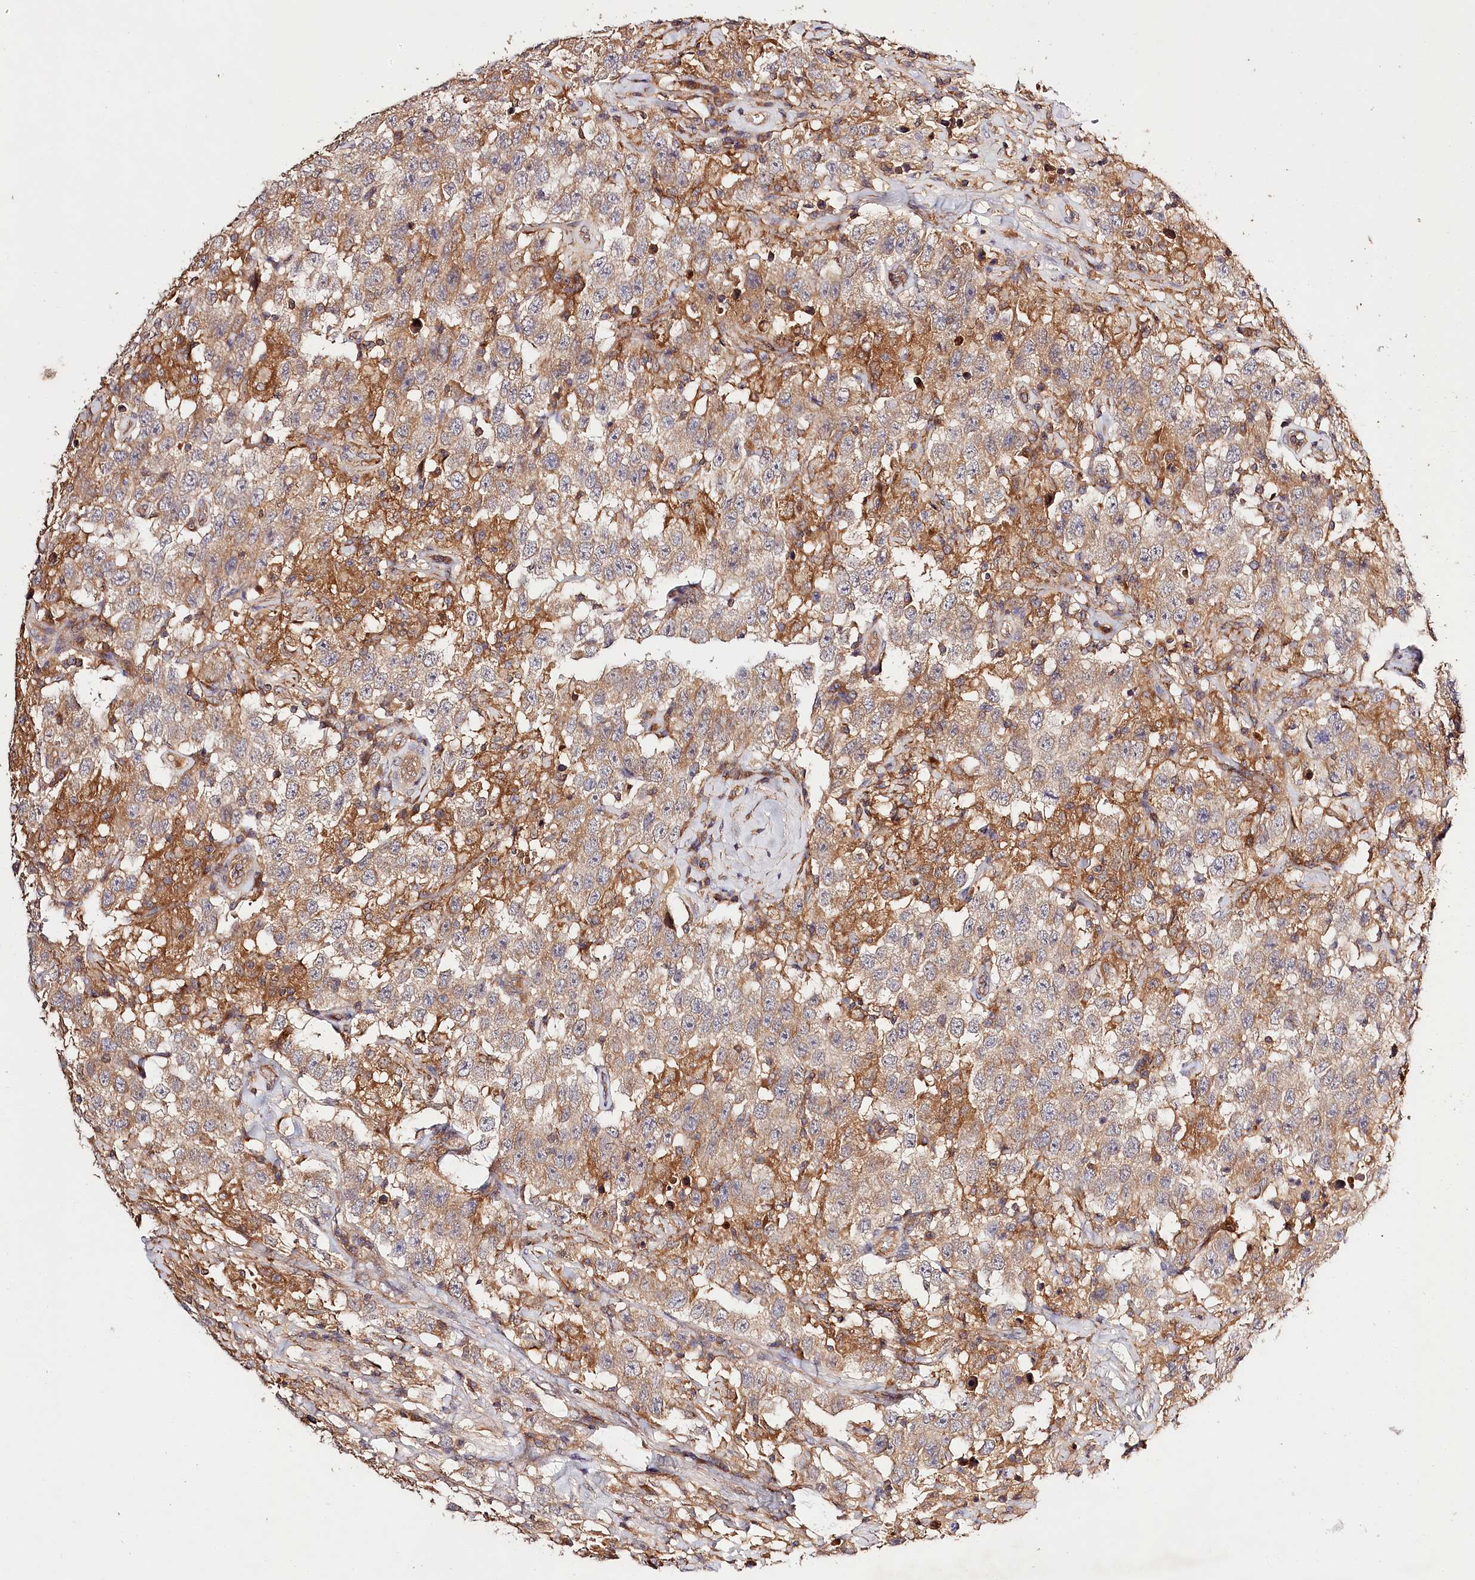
{"staining": {"intensity": "weak", "quantity": ">75%", "location": "cytoplasmic/membranous"}, "tissue": "testis cancer", "cell_type": "Tumor cells", "image_type": "cancer", "snomed": [{"axis": "morphology", "description": "Seminoma, NOS"}, {"axis": "topography", "description": "Testis"}], "caption": "Immunohistochemical staining of seminoma (testis) exhibits low levels of weak cytoplasmic/membranous expression in approximately >75% of tumor cells. (DAB IHC, brown staining for protein, blue staining for nuclei).", "gene": "LSS", "patient": {"sex": "male", "age": 41}}